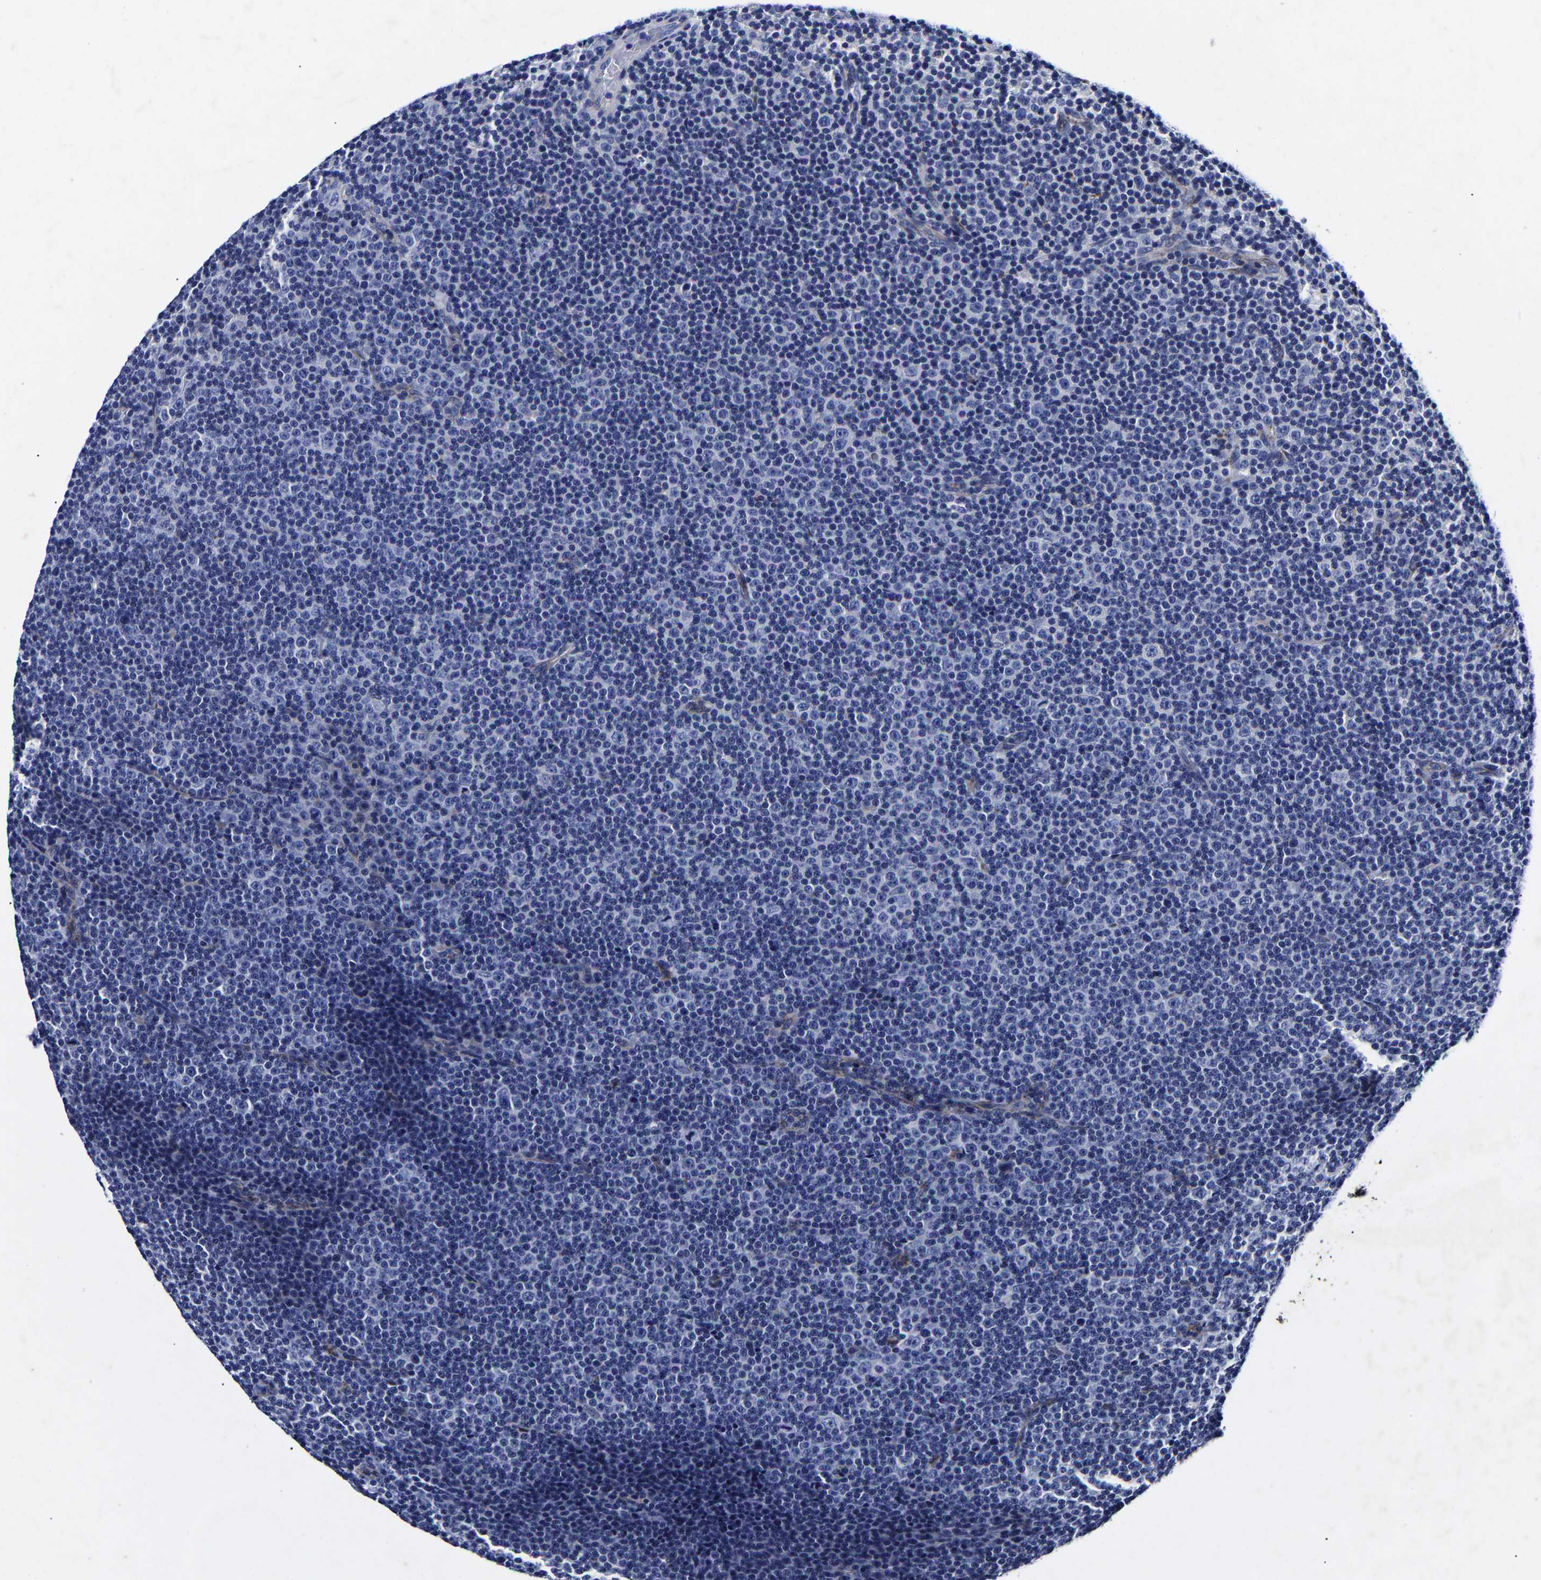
{"staining": {"intensity": "negative", "quantity": "none", "location": "none"}, "tissue": "lymphoma", "cell_type": "Tumor cells", "image_type": "cancer", "snomed": [{"axis": "morphology", "description": "Malignant lymphoma, non-Hodgkin's type, Low grade"}, {"axis": "topography", "description": "Lymph node"}], "caption": "This is a histopathology image of immunohistochemistry staining of low-grade malignant lymphoma, non-Hodgkin's type, which shows no staining in tumor cells.", "gene": "AASS", "patient": {"sex": "female", "age": 67}}